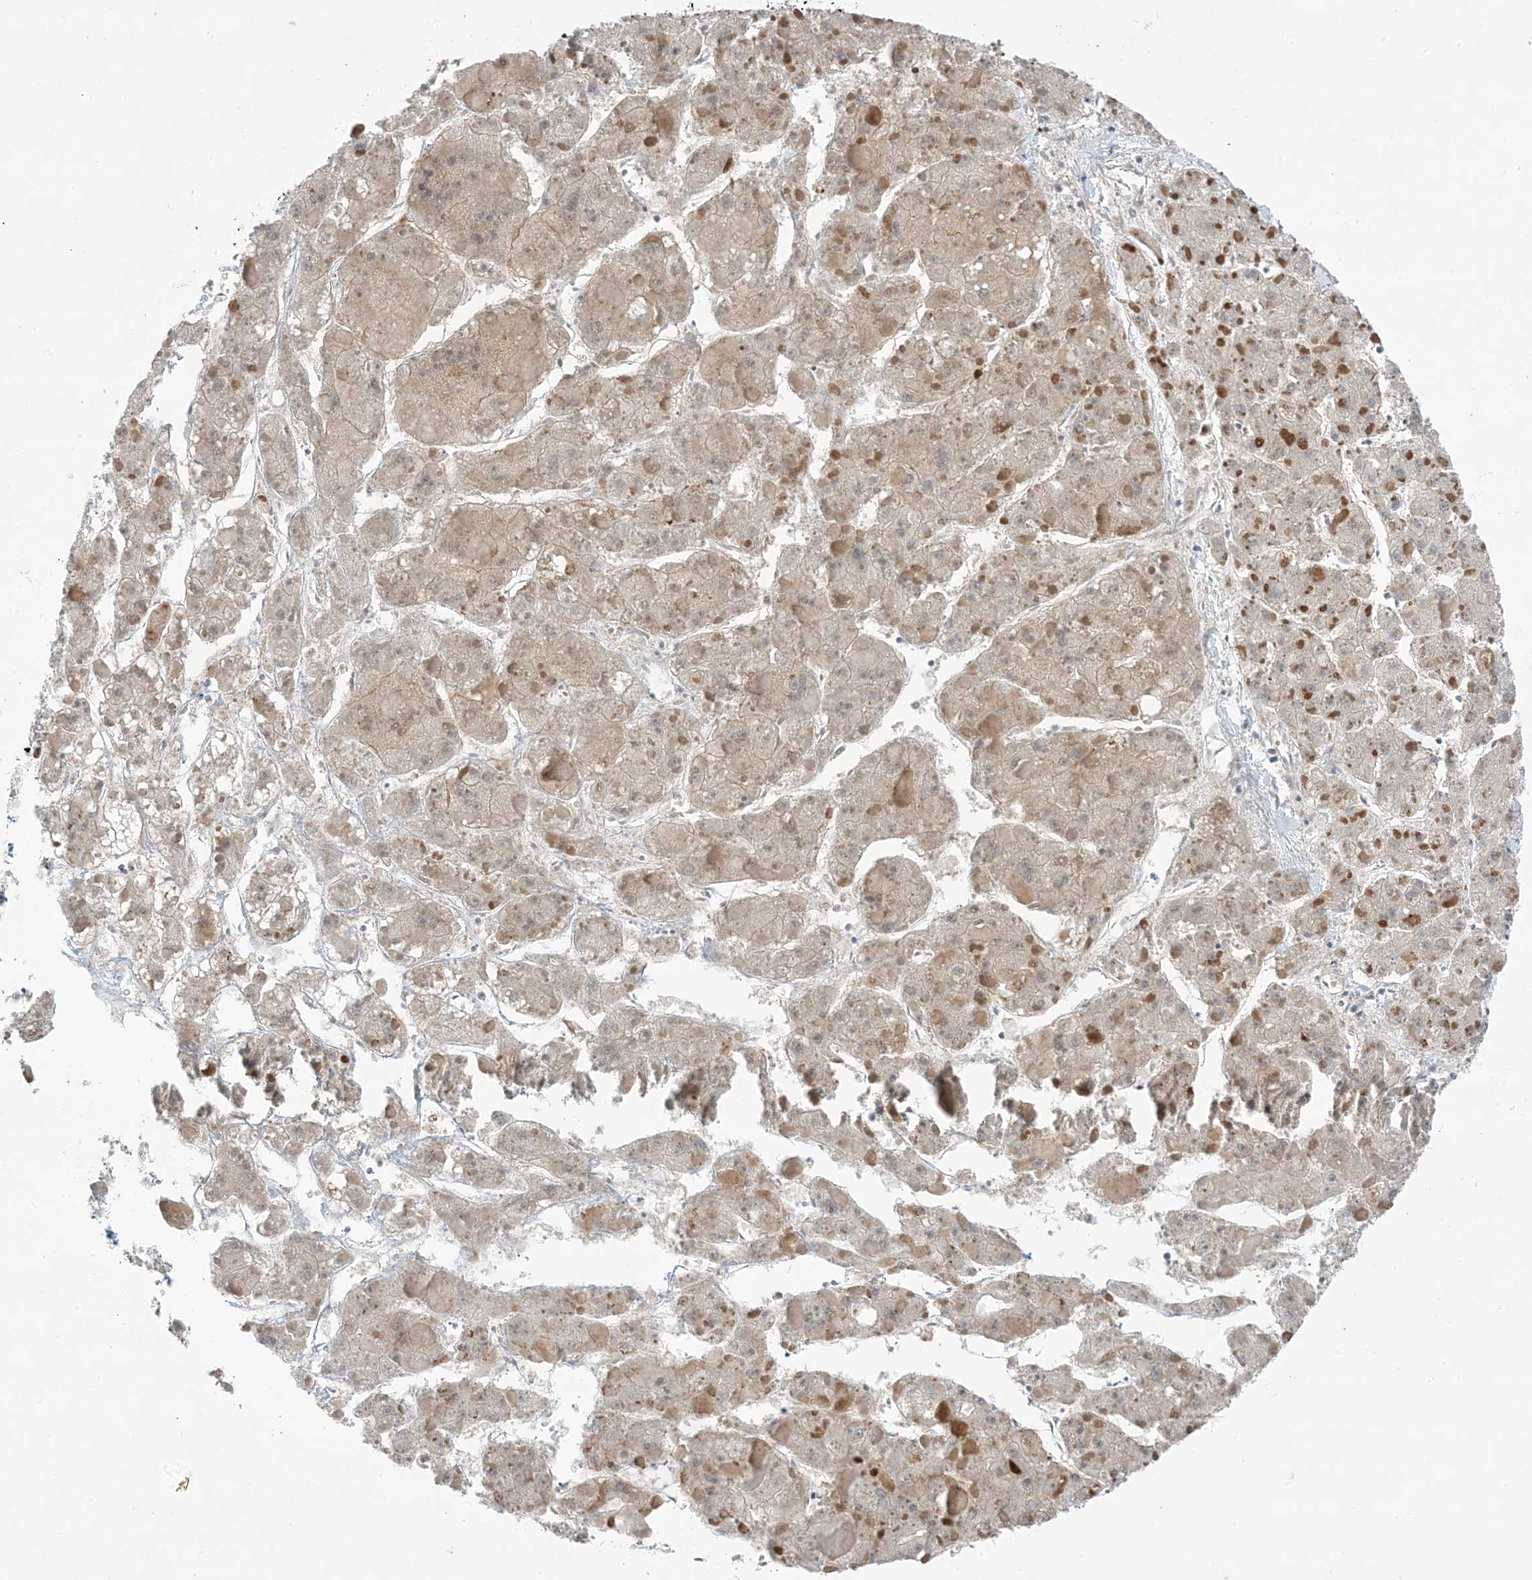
{"staining": {"intensity": "weak", "quantity": "25%-75%", "location": "cytoplasmic/membranous"}, "tissue": "liver cancer", "cell_type": "Tumor cells", "image_type": "cancer", "snomed": [{"axis": "morphology", "description": "Carcinoma, Hepatocellular, NOS"}, {"axis": "topography", "description": "Liver"}], "caption": "Immunohistochemical staining of human liver hepatocellular carcinoma displays weak cytoplasmic/membranous protein staining in about 25%-75% of tumor cells.", "gene": "TFPT", "patient": {"sex": "female", "age": 73}}